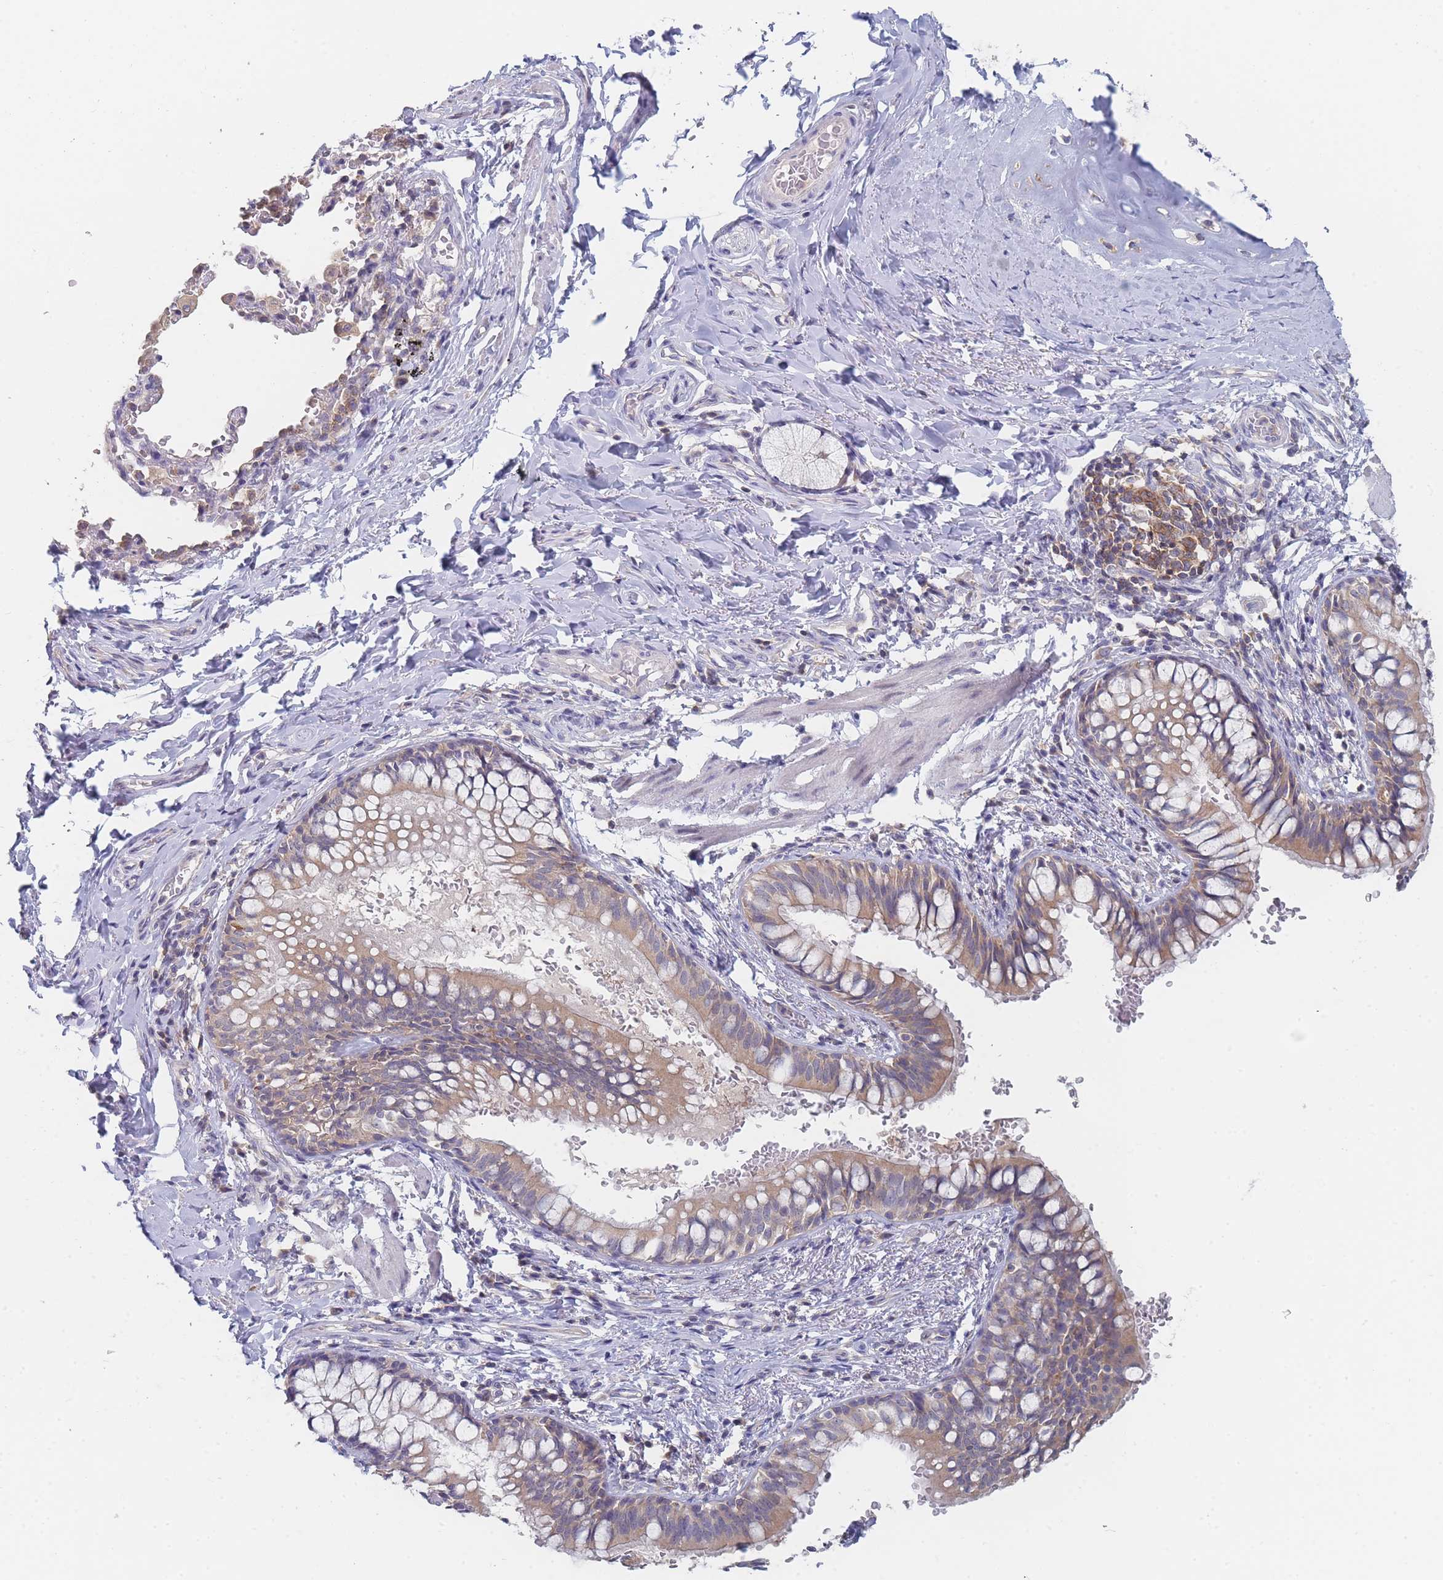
{"staining": {"intensity": "moderate", "quantity": ">75%", "location": "cytoplasmic/membranous"}, "tissue": "bronchus", "cell_type": "Respiratory epithelial cells", "image_type": "normal", "snomed": [{"axis": "morphology", "description": "Normal tissue, NOS"}, {"axis": "topography", "description": "Cartilage tissue"}, {"axis": "topography", "description": "Bronchus"}], "caption": "Human bronchus stained for a protein (brown) demonstrates moderate cytoplasmic/membranous positive staining in about >75% of respiratory epithelial cells.", "gene": "PPP6C", "patient": {"sex": "female", "age": 36}}